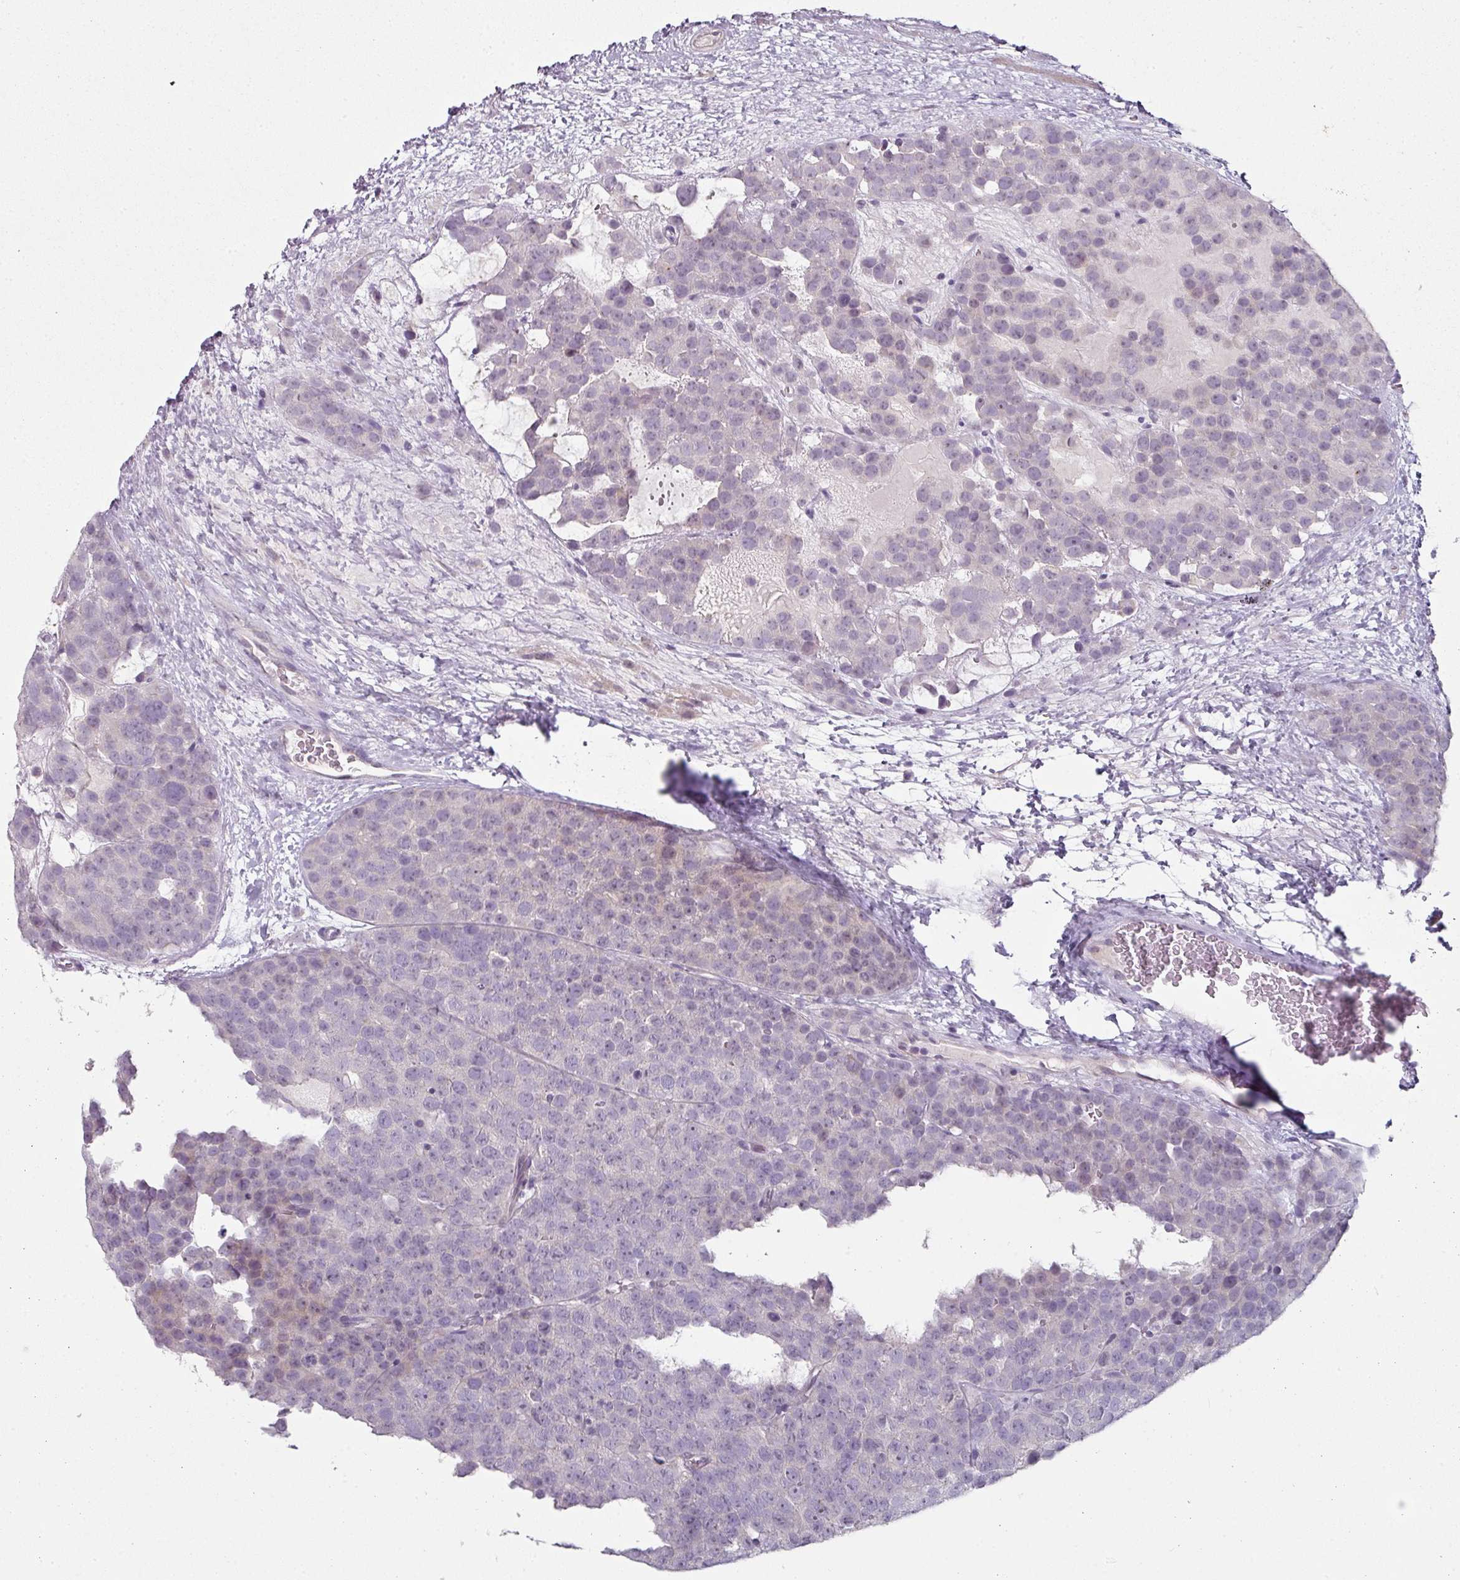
{"staining": {"intensity": "negative", "quantity": "none", "location": "none"}, "tissue": "testis cancer", "cell_type": "Tumor cells", "image_type": "cancer", "snomed": [{"axis": "morphology", "description": "Seminoma, NOS"}, {"axis": "topography", "description": "Testis"}], "caption": "The image shows no significant positivity in tumor cells of testis cancer.", "gene": "FHAD1", "patient": {"sex": "male", "age": 71}}